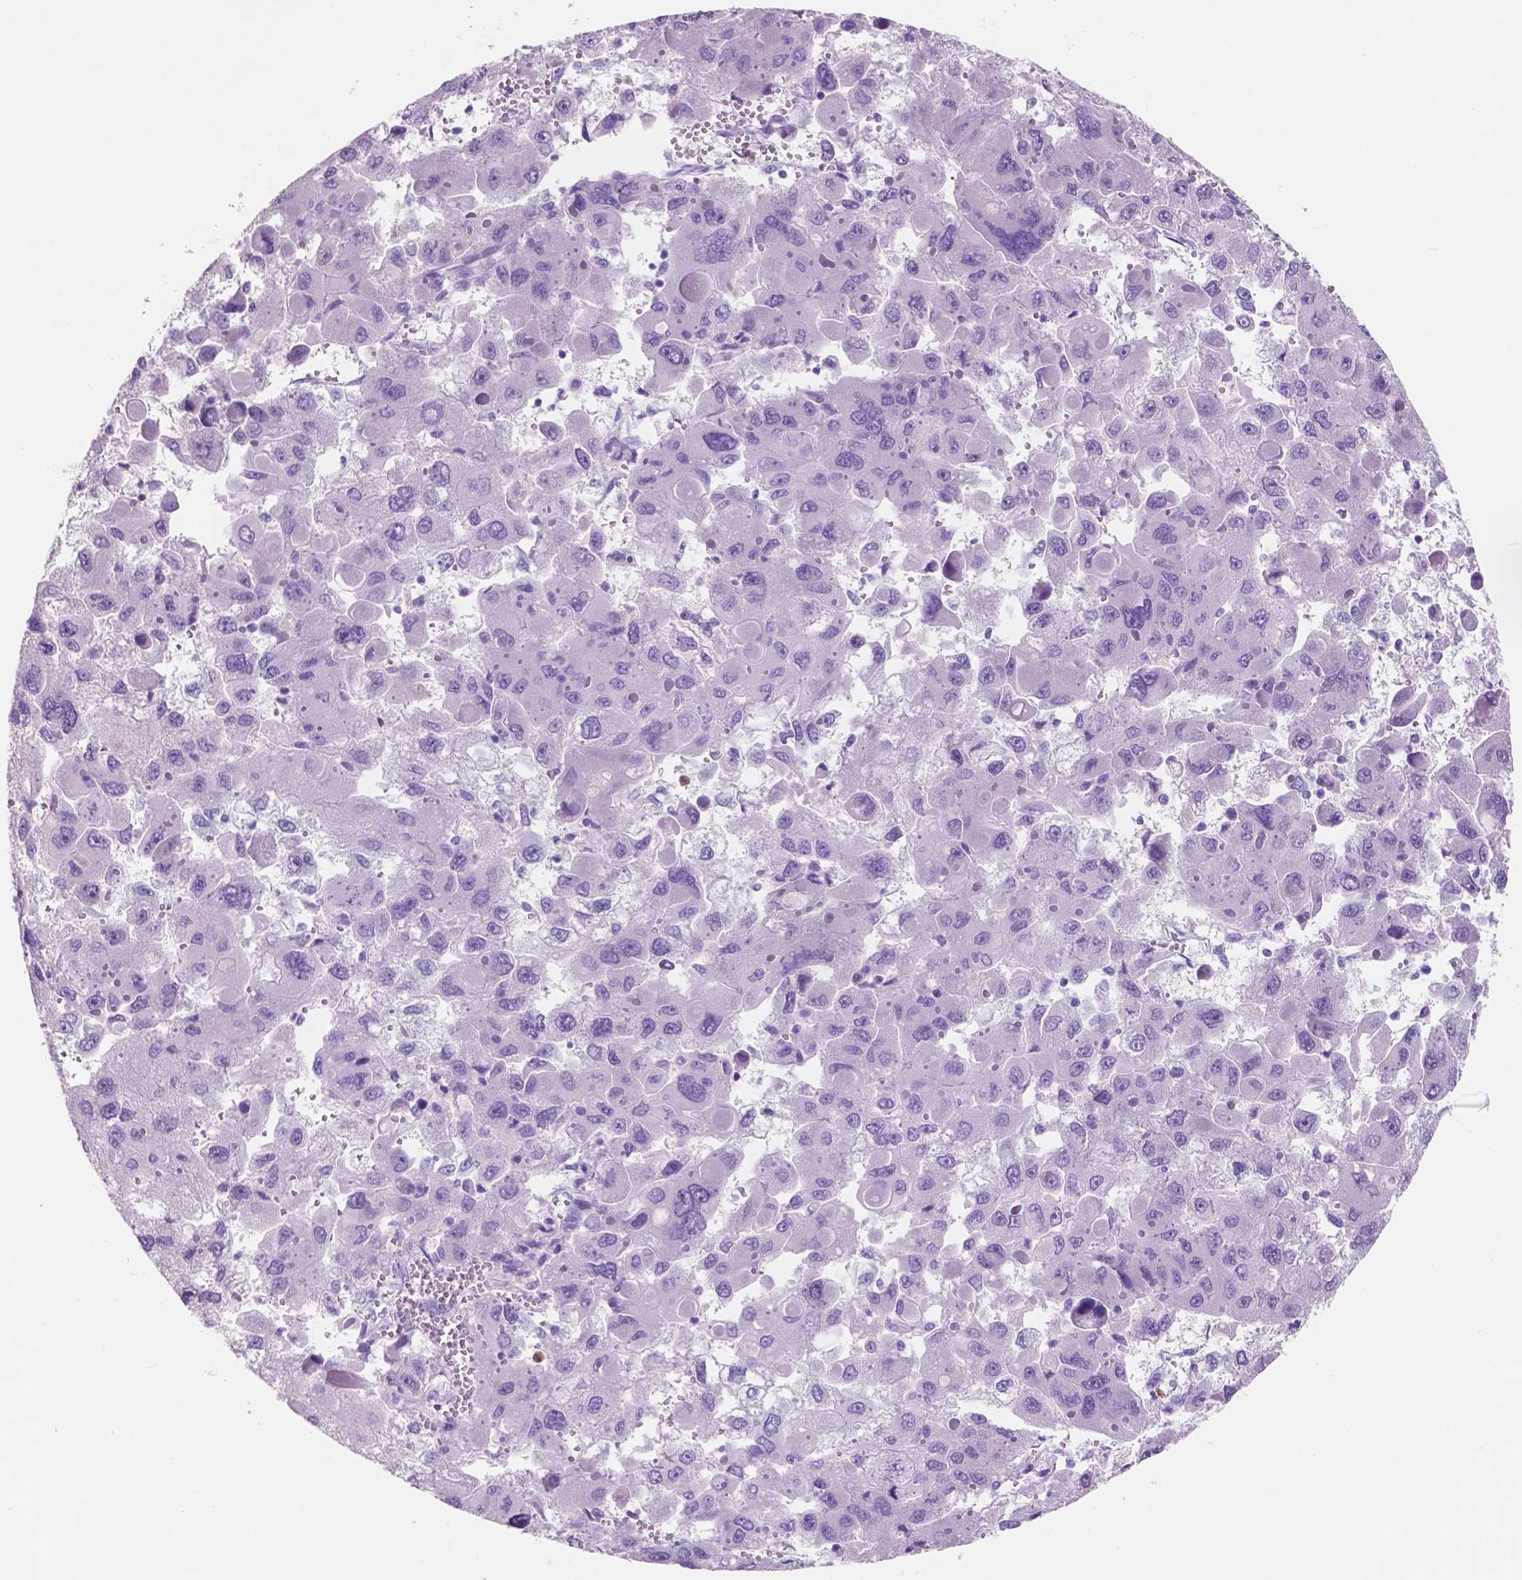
{"staining": {"intensity": "negative", "quantity": "none", "location": "none"}, "tissue": "liver cancer", "cell_type": "Tumor cells", "image_type": "cancer", "snomed": [{"axis": "morphology", "description": "Carcinoma, Hepatocellular, NOS"}, {"axis": "topography", "description": "Liver"}], "caption": "IHC histopathology image of human hepatocellular carcinoma (liver) stained for a protein (brown), which exhibits no expression in tumor cells. (DAB (3,3'-diaminobenzidine) immunohistochemistry (IHC) visualized using brightfield microscopy, high magnification).", "gene": "CUZD1", "patient": {"sex": "female", "age": 41}}